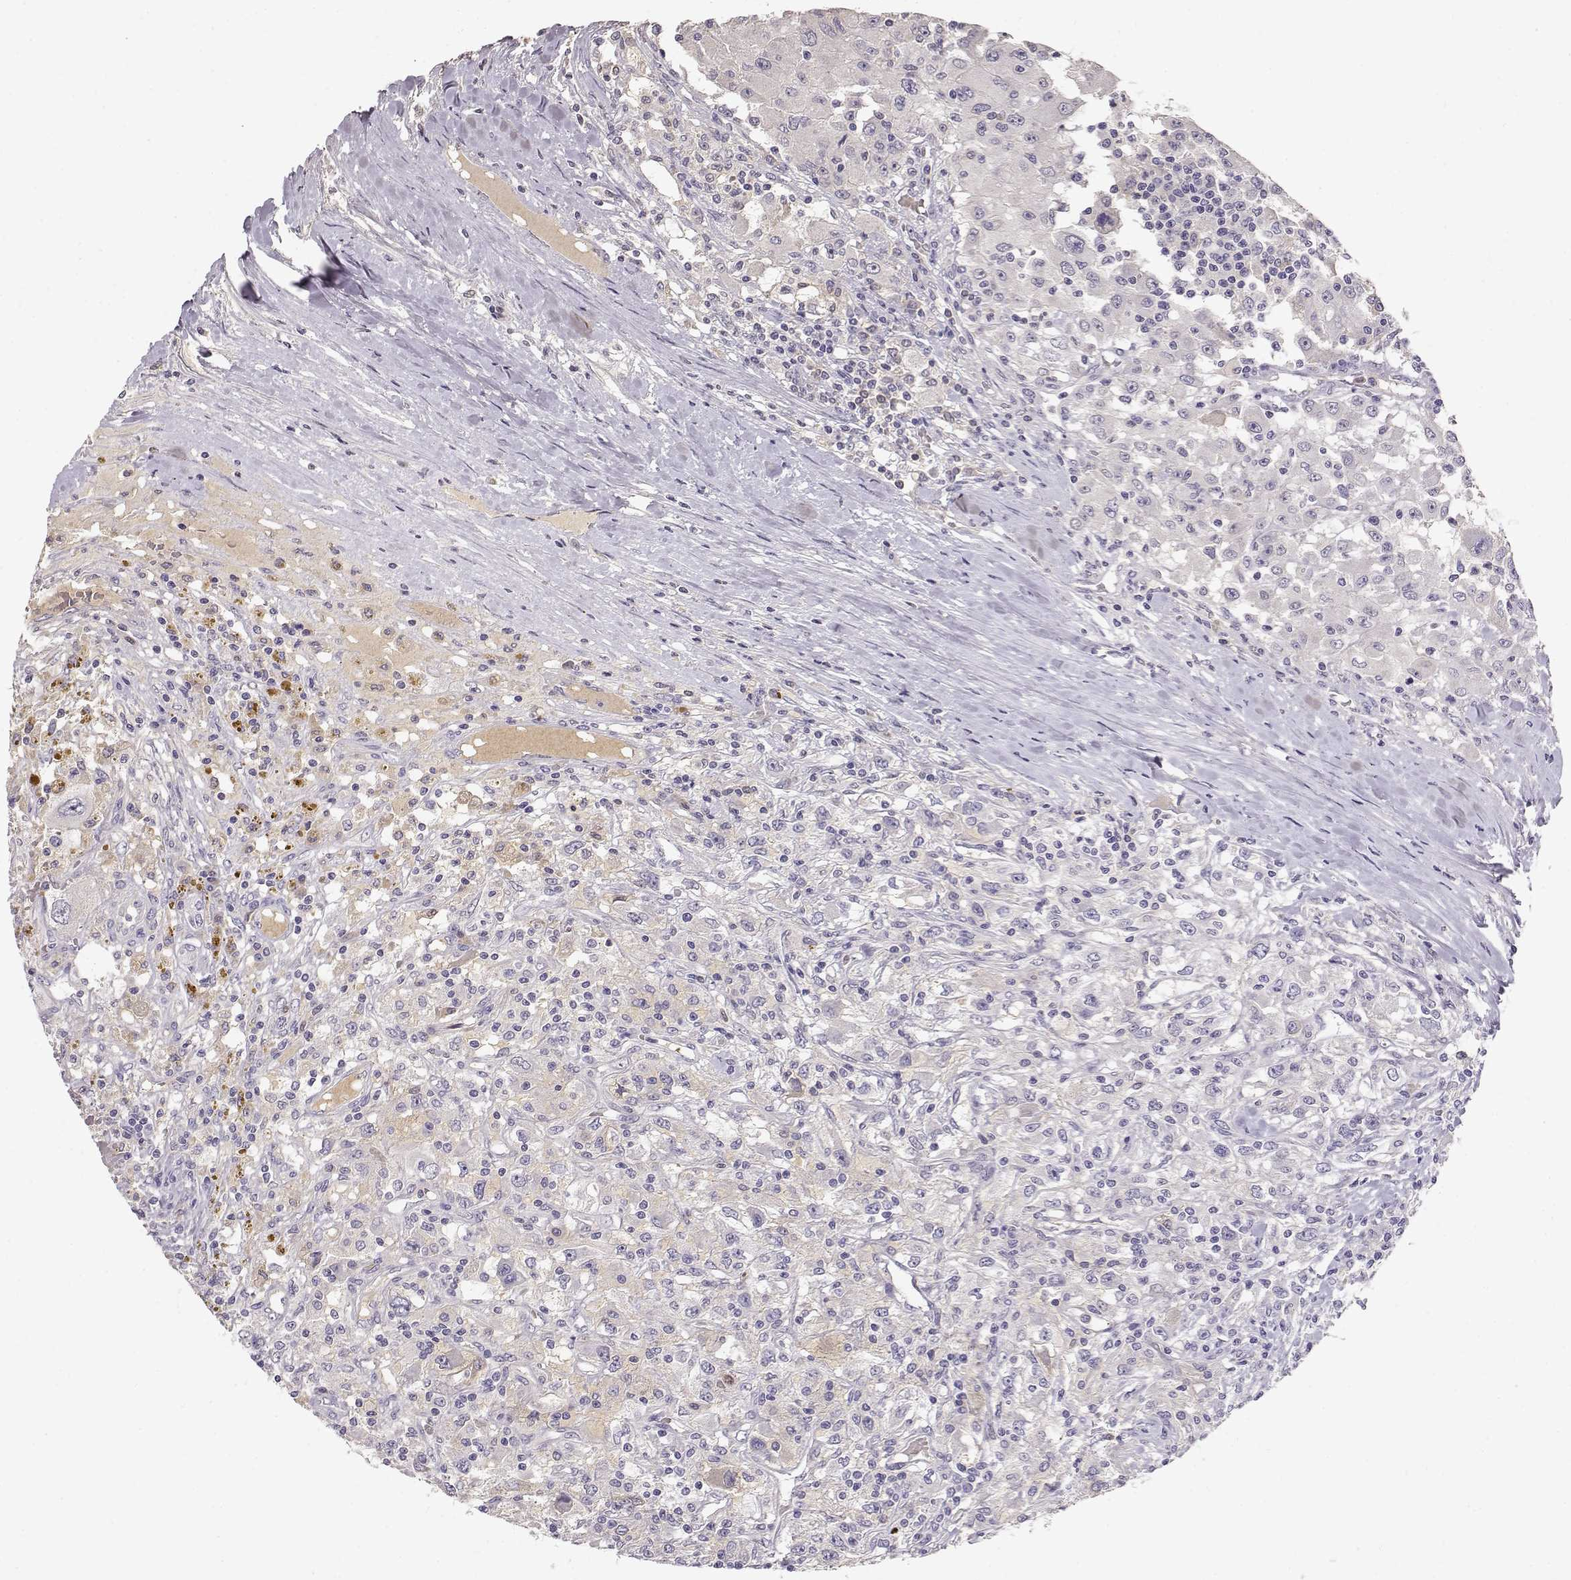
{"staining": {"intensity": "negative", "quantity": "none", "location": "none"}, "tissue": "renal cancer", "cell_type": "Tumor cells", "image_type": "cancer", "snomed": [{"axis": "morphology", "description": "Adenocarcinoma, NOS"}, {"axis": "topography", "description": "Kidney"}], "caption": "This is a histopathology image of immunohistochemistry (IHC) staining of renal cancer (adenocarcinoma), which shows no positivity in tumor cells. (DAB immunohistochemistry, high magnification).", "gene": "TACR1", "patient": {"sex": "female", "age": 67}}